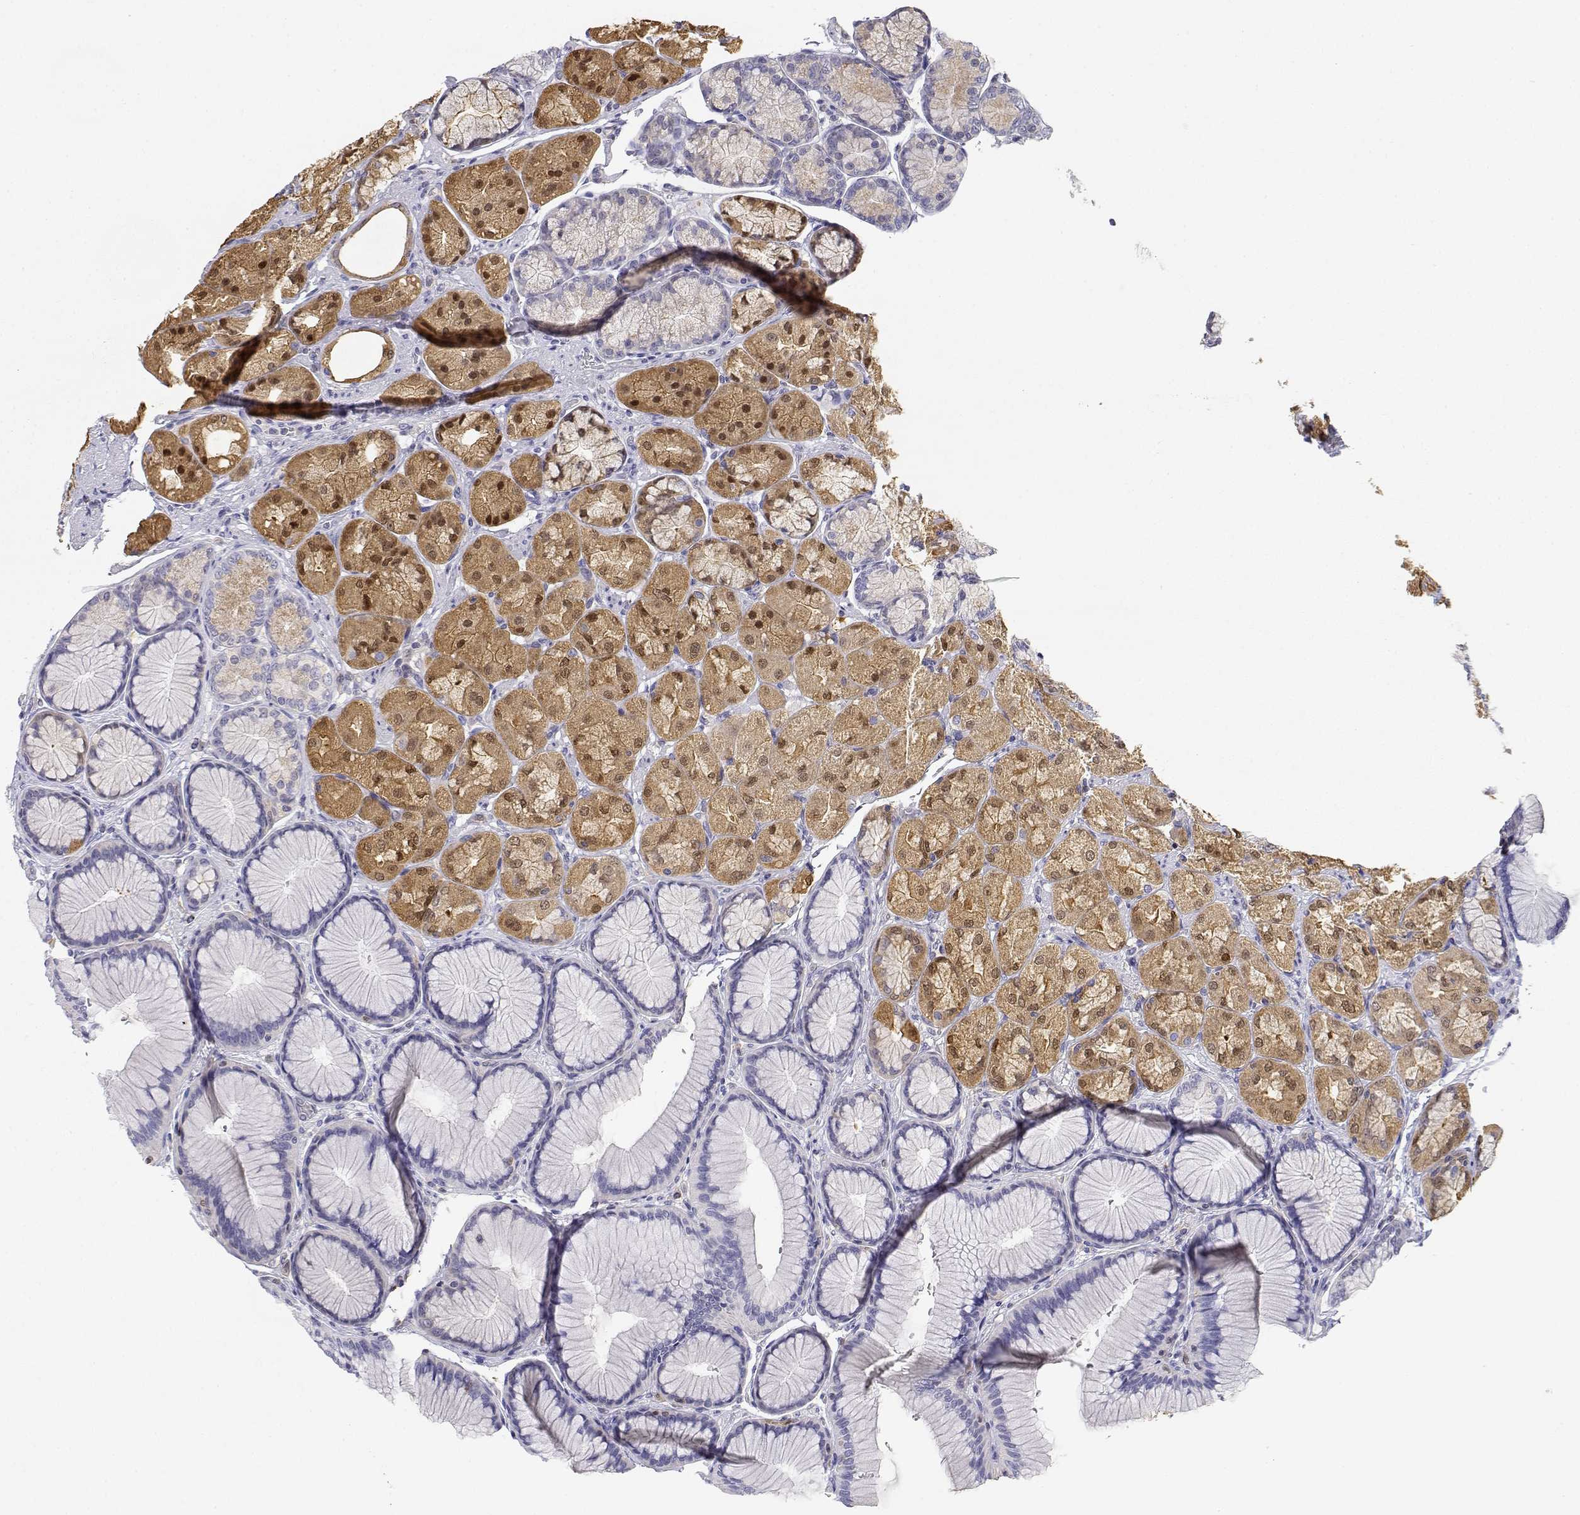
{"staining": {"intensity": "moderate", "quantity": "<25%", "location": "cytoplasmic/membranous,nuclear"}, "tissue": "stomach", "cell_type": "Glandular cells", "image_type": "normal", "snomed": [{"axis": "morphology", "description": "Normal tissue, NOS"}, {"axis": "morphology", "description": "Adenocarcinoma, NOS"}, {"axis": "morphology", "description": "Adenocarcinoma, High grade"}, {"axis": "topography", "description": "Stomach, upper"}, {"axis": "topography", "description": "Stomach"}], "caption": "A brown stain labels moderate cytoplasmic/membranous,nuclear expression of a protein in glandular cells of normal human stomach.", "gene": "ADA", "patient": {"sex": "female", "age": 65}}